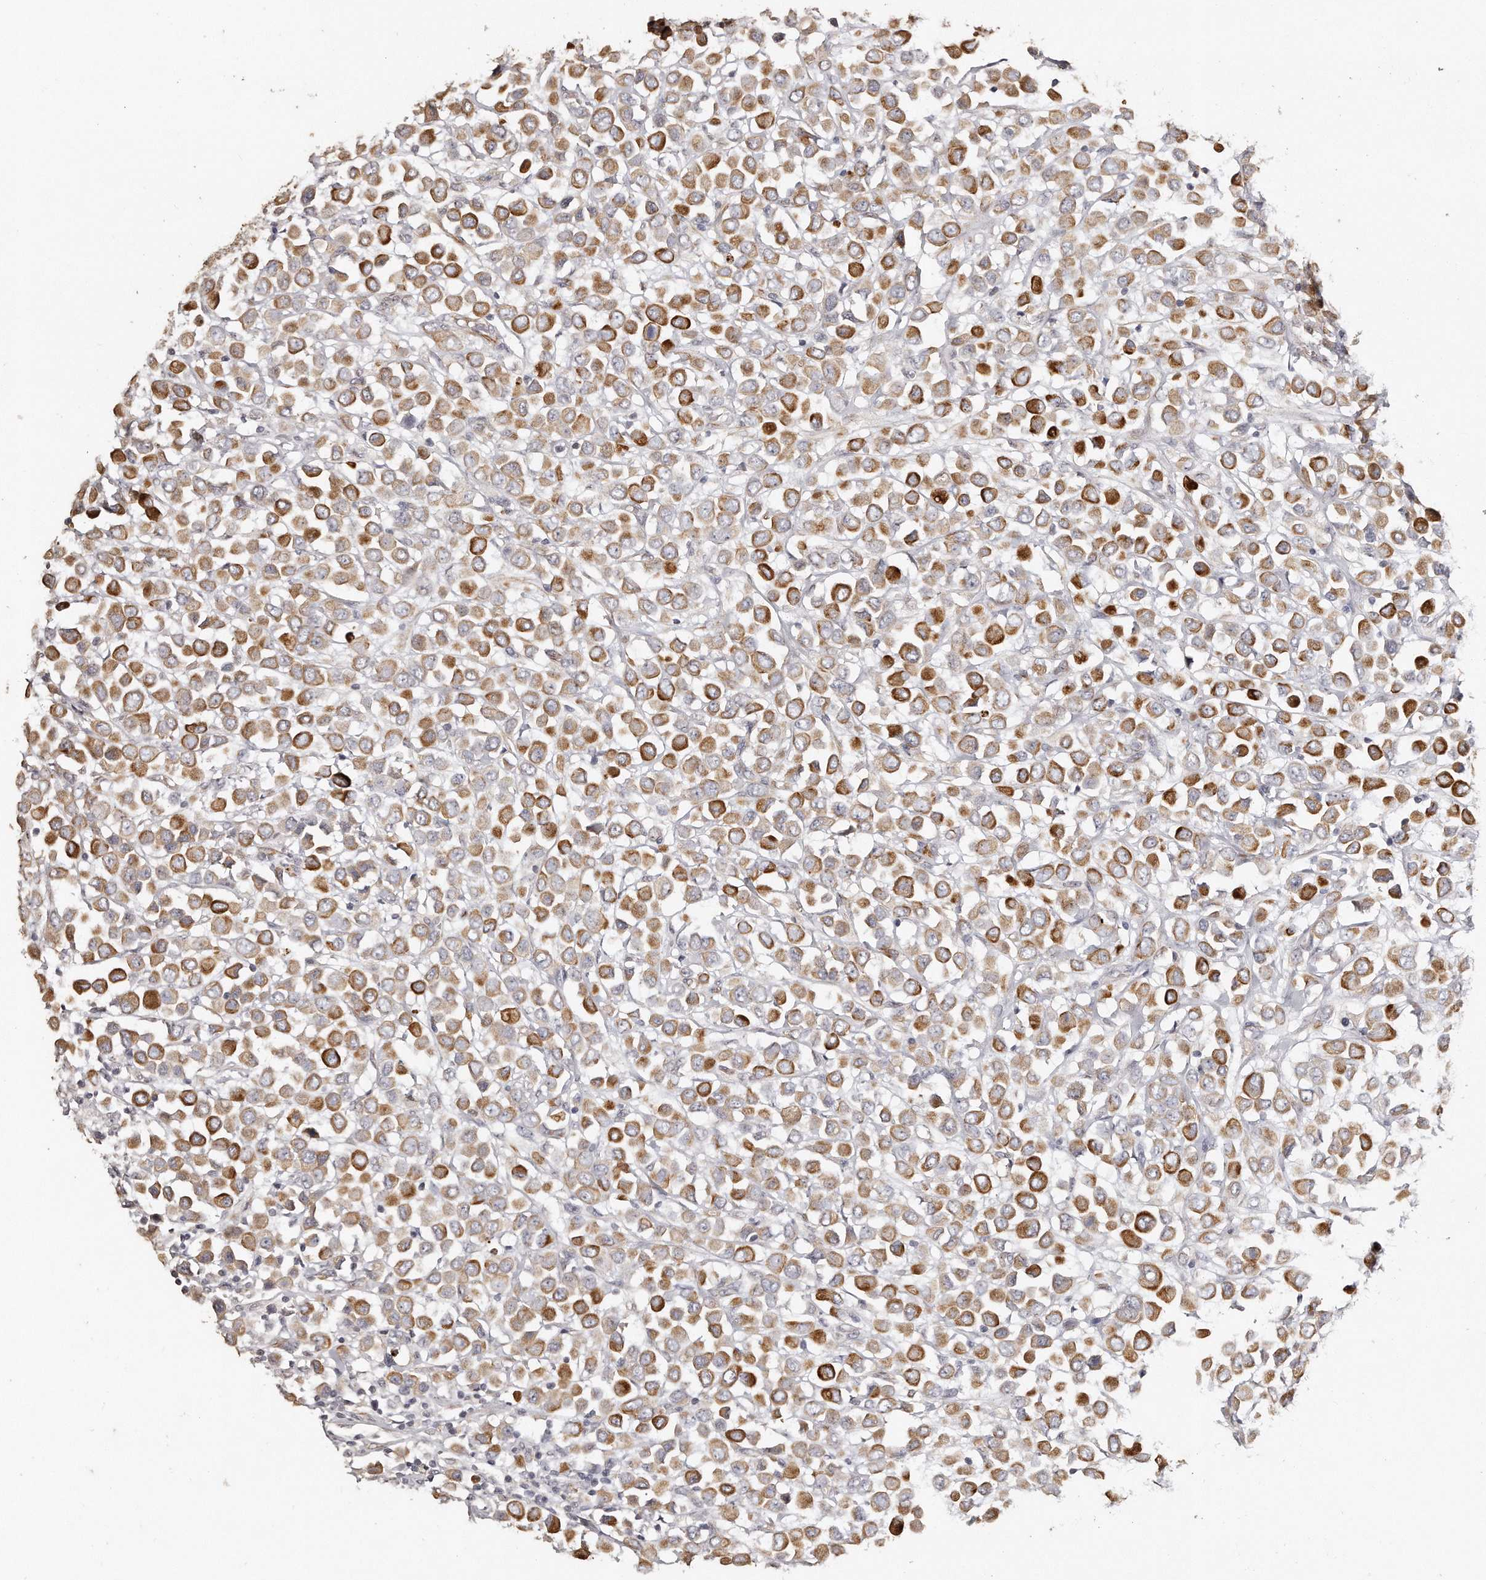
{"staining": {"intensity": "strong", "quantity": ">75%", "location": "cytoplasmic/membranous"}, "tissue": "breast cancer", "cell_type": "Tumor cells", "image_type": "cancer", "snomed": [{"axis": "morphology", "description": "Duct carcinoma"}, {"axis": "topography", "description": "Breast"}], "caption": "Protein expression analysis of human breast cancer (intraductal carcinoma) reveals strong cytoplasmic/membranous positivity in approximately >75% of tumor cells.", "gene": "ZYG11A", "patient": {"sex": "female", "age": 61}}